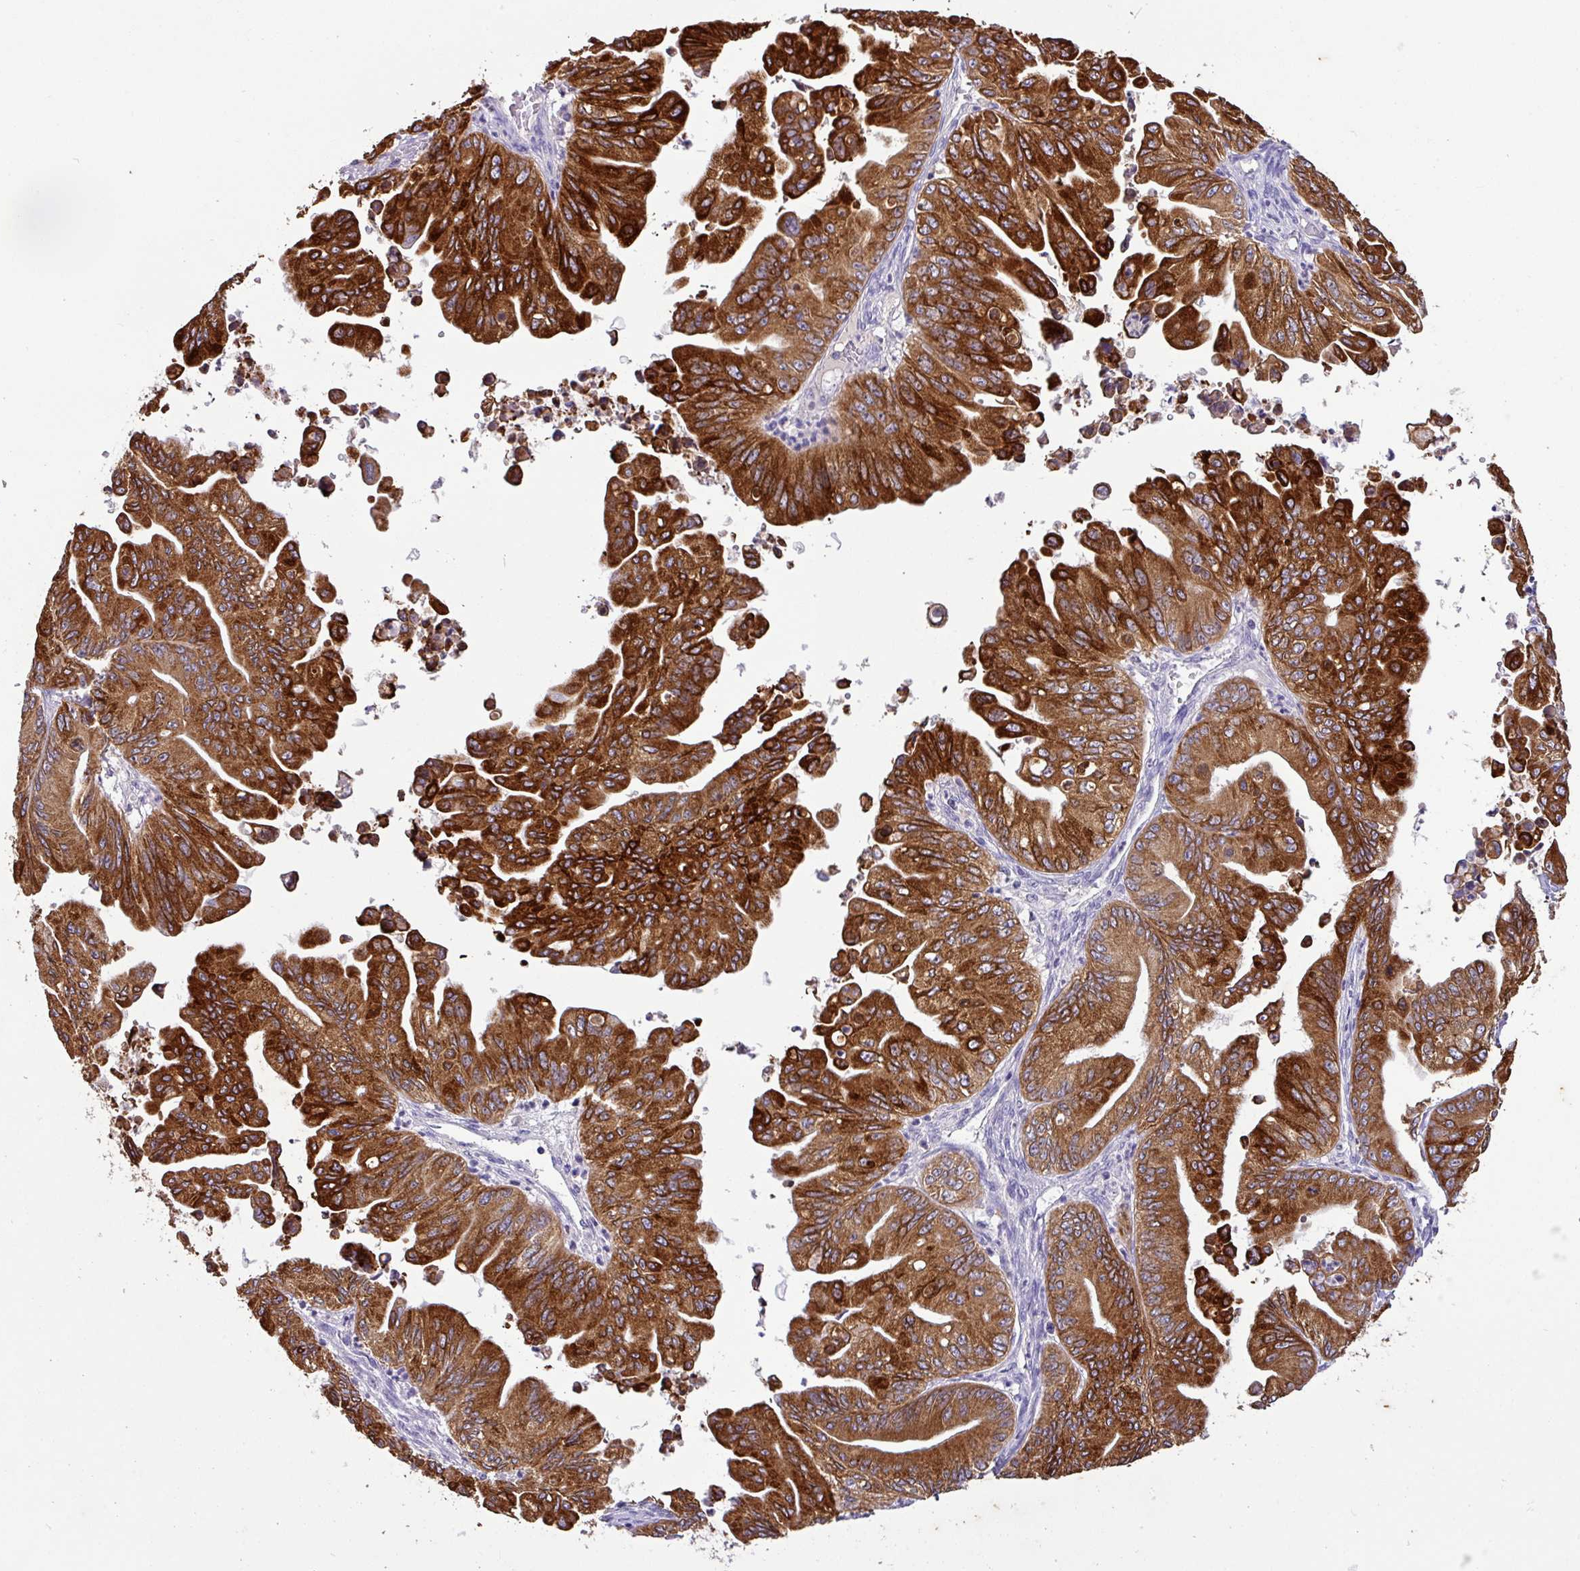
{"staining": {"intensity": "strong", "quantity": ">75%", "location": "cytoplasmic/membranous"}, "tissue": "ovarian cancer", "cell_type": "Tumor cells", "image_type": "cancer", "snomed": [{"axis": "morphology", "description": "Cystadenocarcinoma, mucinous, NOS"}, {"axis": "topography", "description": "Ovary"}], "caption": "Strong cytoplasmic/membranous expression for a protein is appreciated in about >75% of tumor cells of ovarian cancer using IHC.", "gene": "AGR3", "patient": {"sex": "female", "age": 71}}